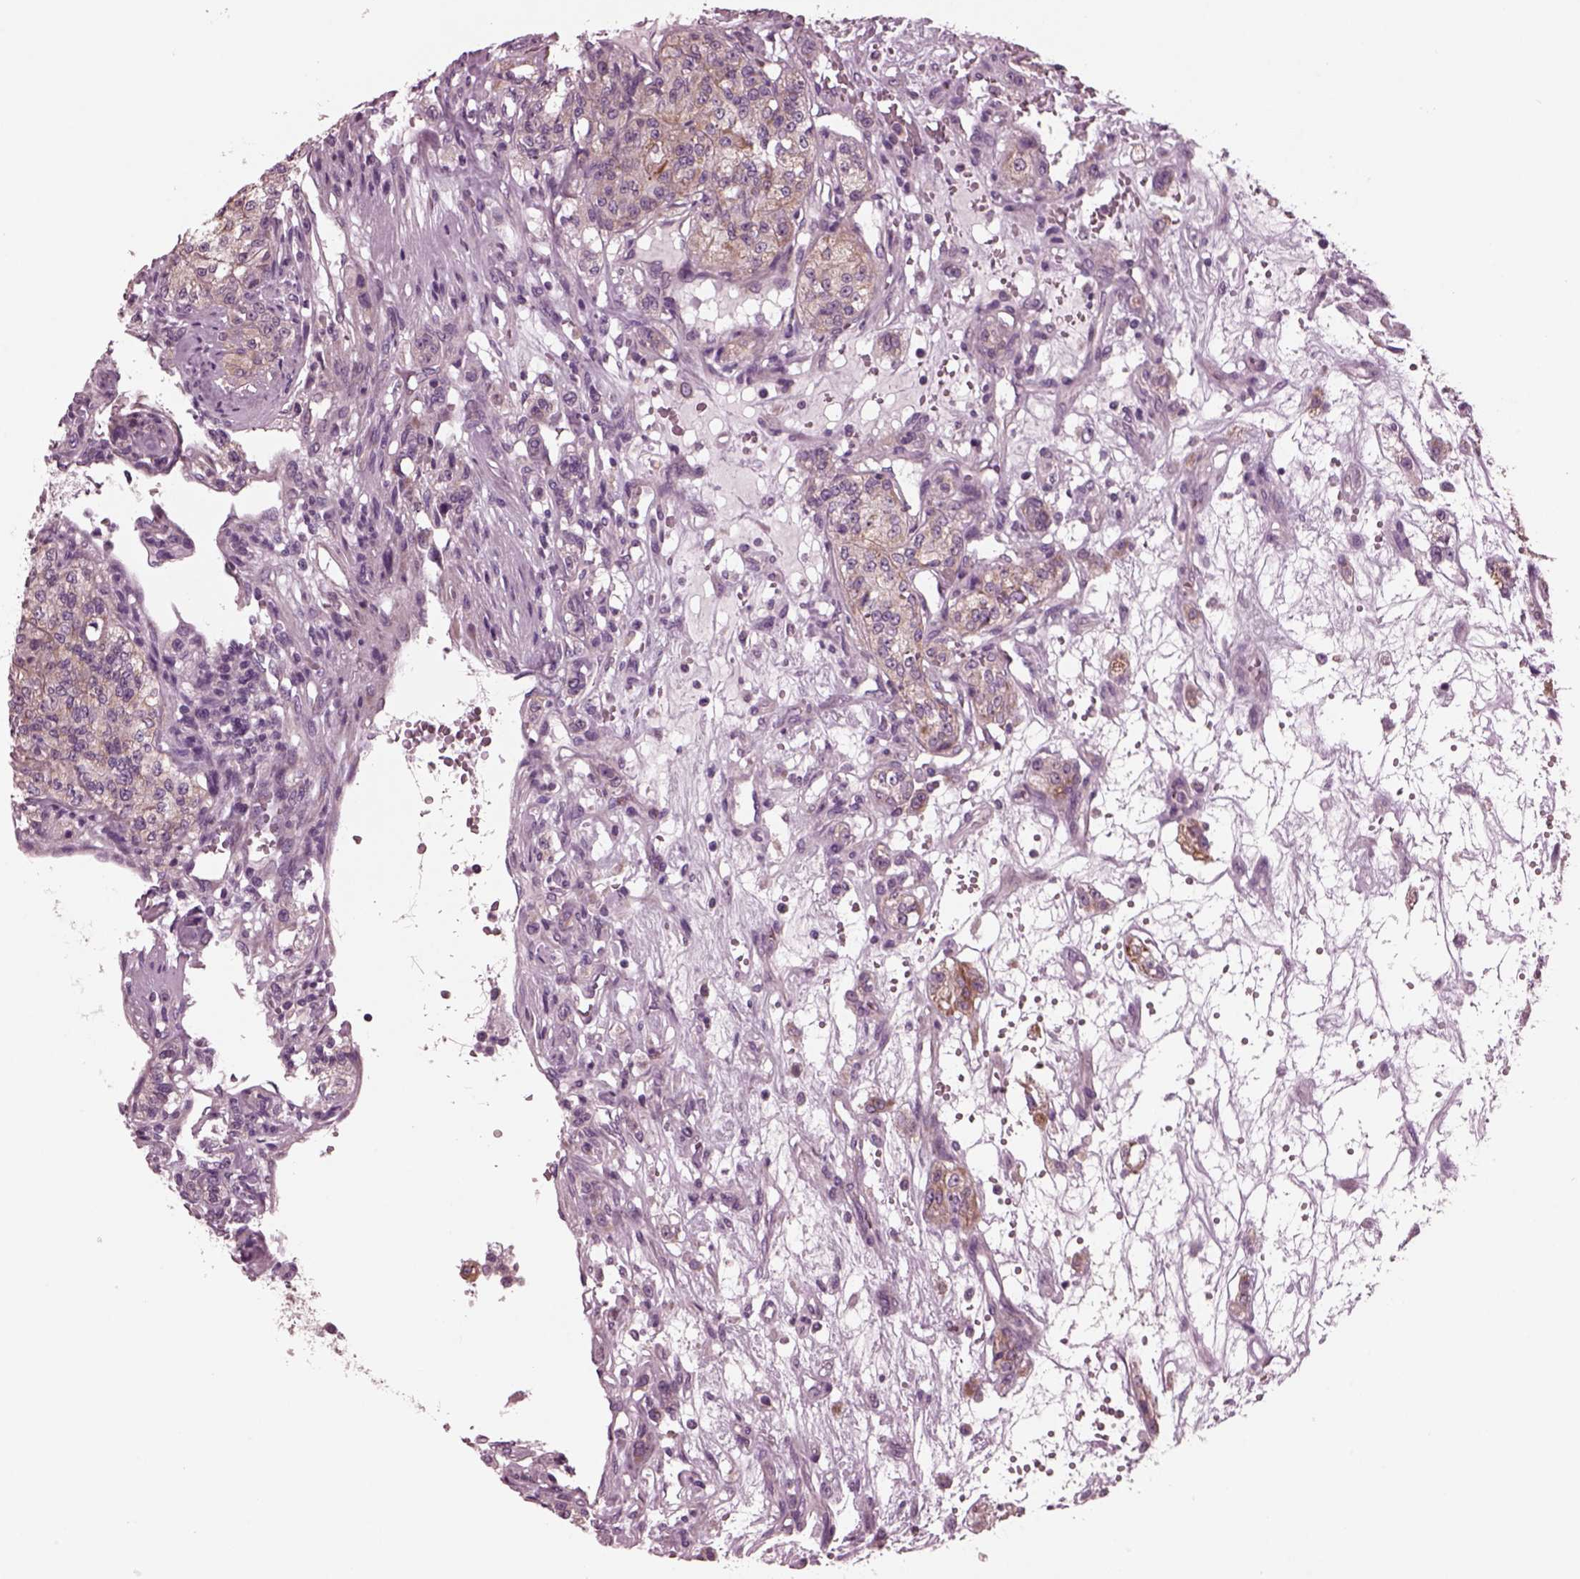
{"staining": {"intensity": "moderate", "quantity": "<25%", "location": "cytoplasmic/membranous"}, "tissue": "renal cancer", "cell_type": "Tumor cells", "image_type": "cancer", "snomed": [{"axis": "morphology", "description": "Adenocarcinoma, NOS"}, {"axis": "topography", "description": "Kidney"}], "caption": "Protein staining by immunohistochemistry displays moderate cytoplasmic/membranous positivity in about <25% of tumor cells in adenocarcinoma (renal).", "gene": "AP4M1", "patient": {"sex": "female", "age": 63}}